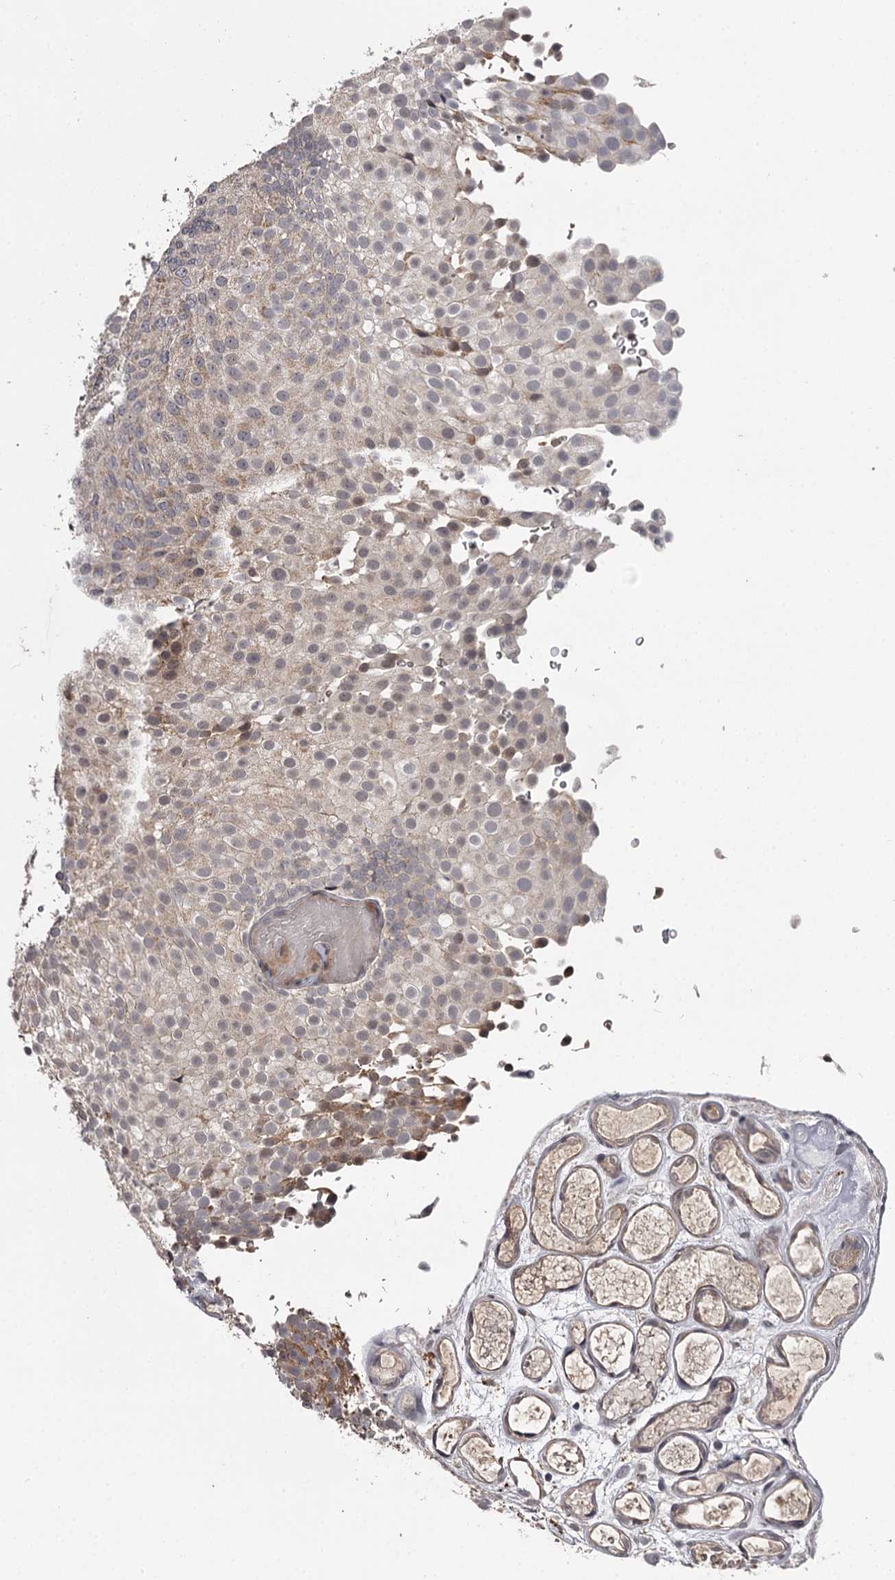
{"staining": {"intensity": "weak", "quantity": "<25%", "location": "nuclear"}, "tissue": "urothelial cancer", "cell_type": "Tumor cells", "image_type": "cancer", "snomed": [{"axis": "morphology", "description": "Urothelial carcinoma, Low grade"}, {"axis": "topography", "description": "Urinary bladder"}], "caption": "IHC image of neoplastic tissue: urothelial cancer stained with DAB (3,3'-diaminobenzidine) reveals no significant protein expression in tumor cells.", "gene": "CWF19L2", "patient": {"sex": "male", "age": 78}}